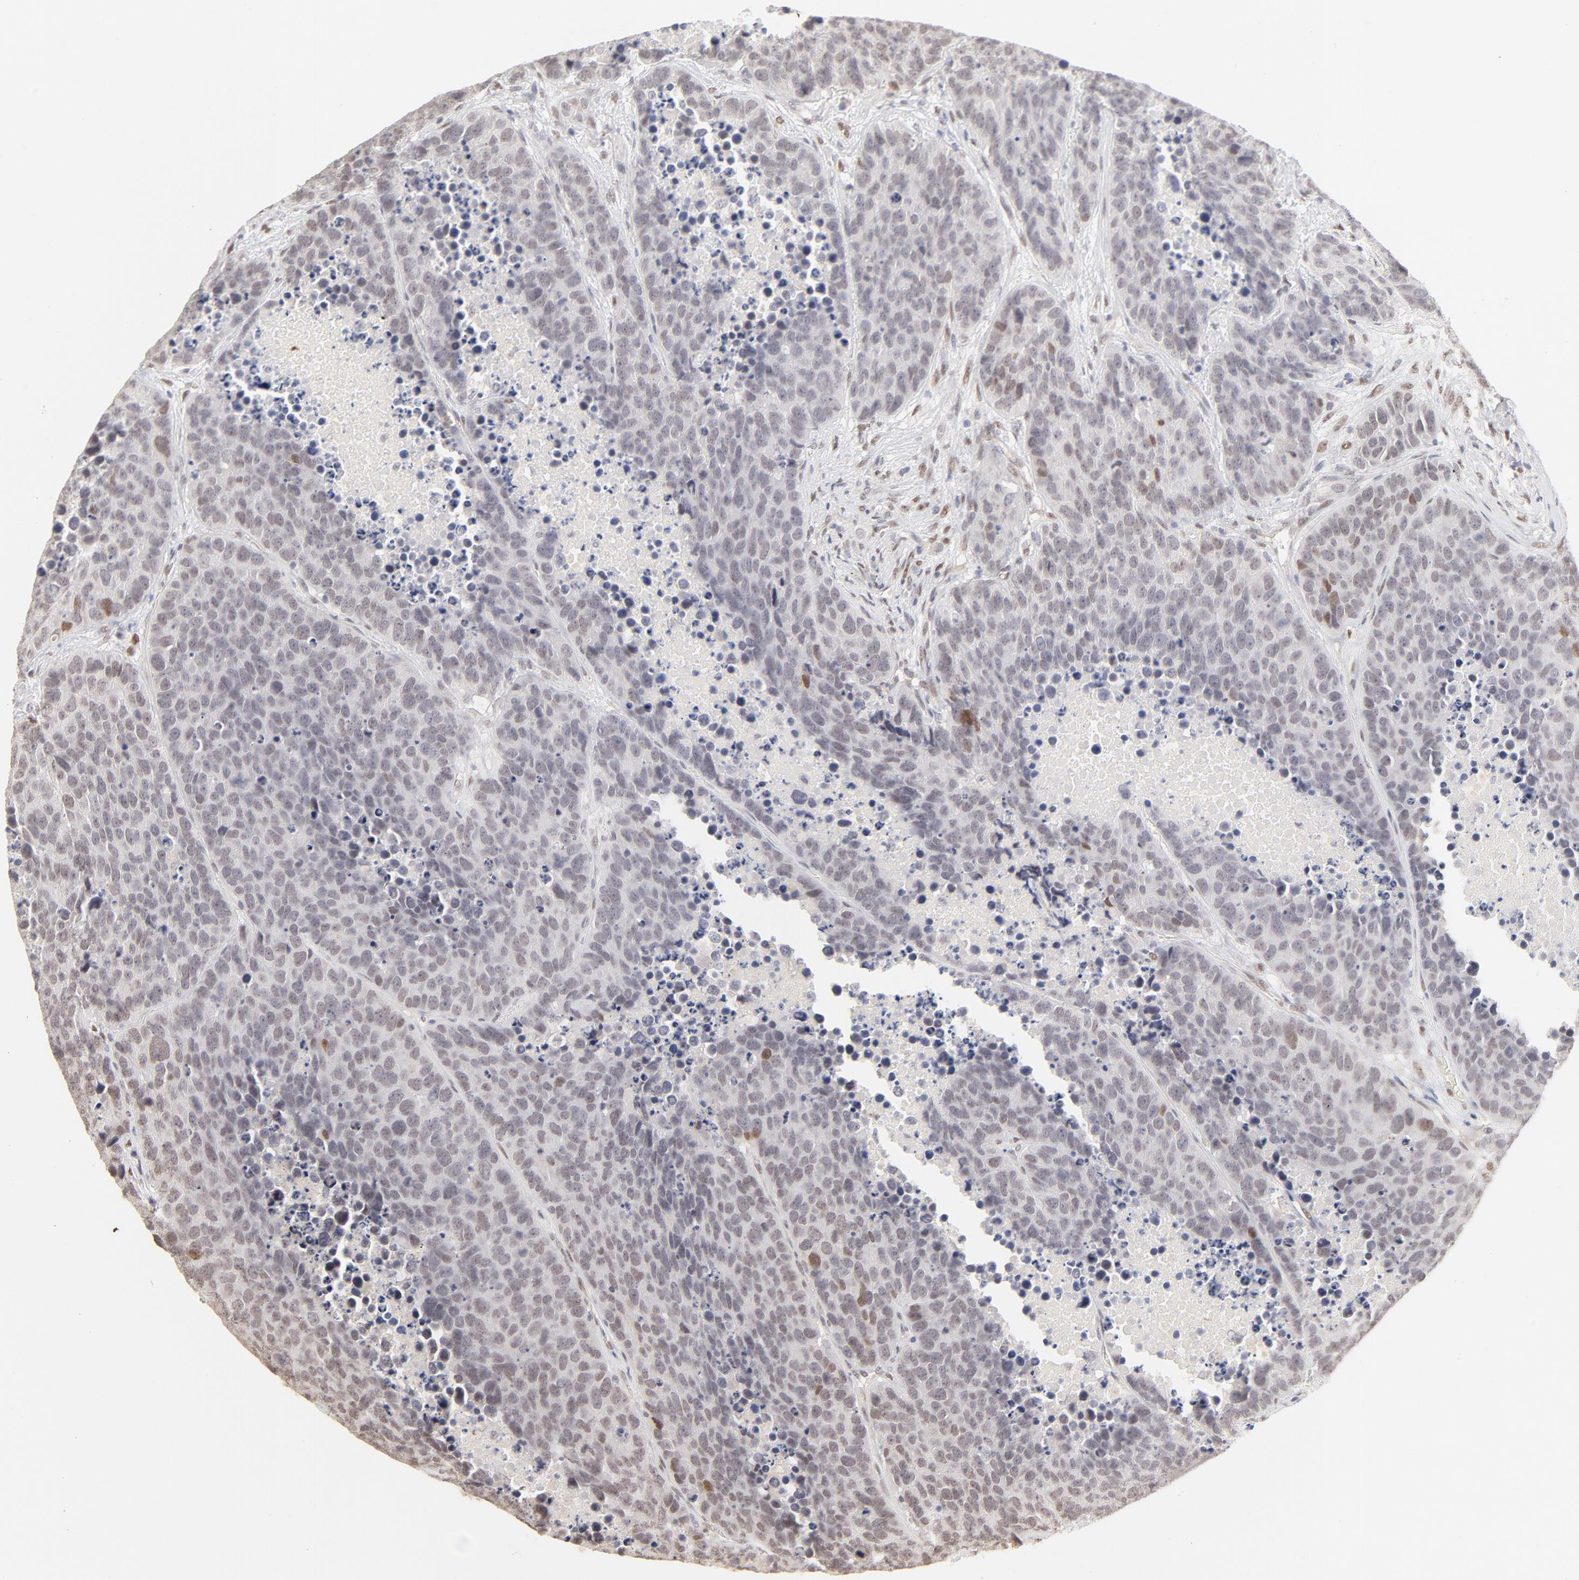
{"staining": {"intensity": "weak", "quantity": "<25%", "location": "nuclear"}, "tissue": "carcinoid", "cell_type": "Tumor cells", "image_type": "cancer", "snomed": [{"axis": "morphology", "description": "Carcinoid, malignant, NOS"}, {"axis": "topography", "description": "Lung"}], "caption": "The histopathology image shows no staining of tumor cells in carcinoid.", "gene": "PBX3", "patient": {"sex": "male", "age": 60}}